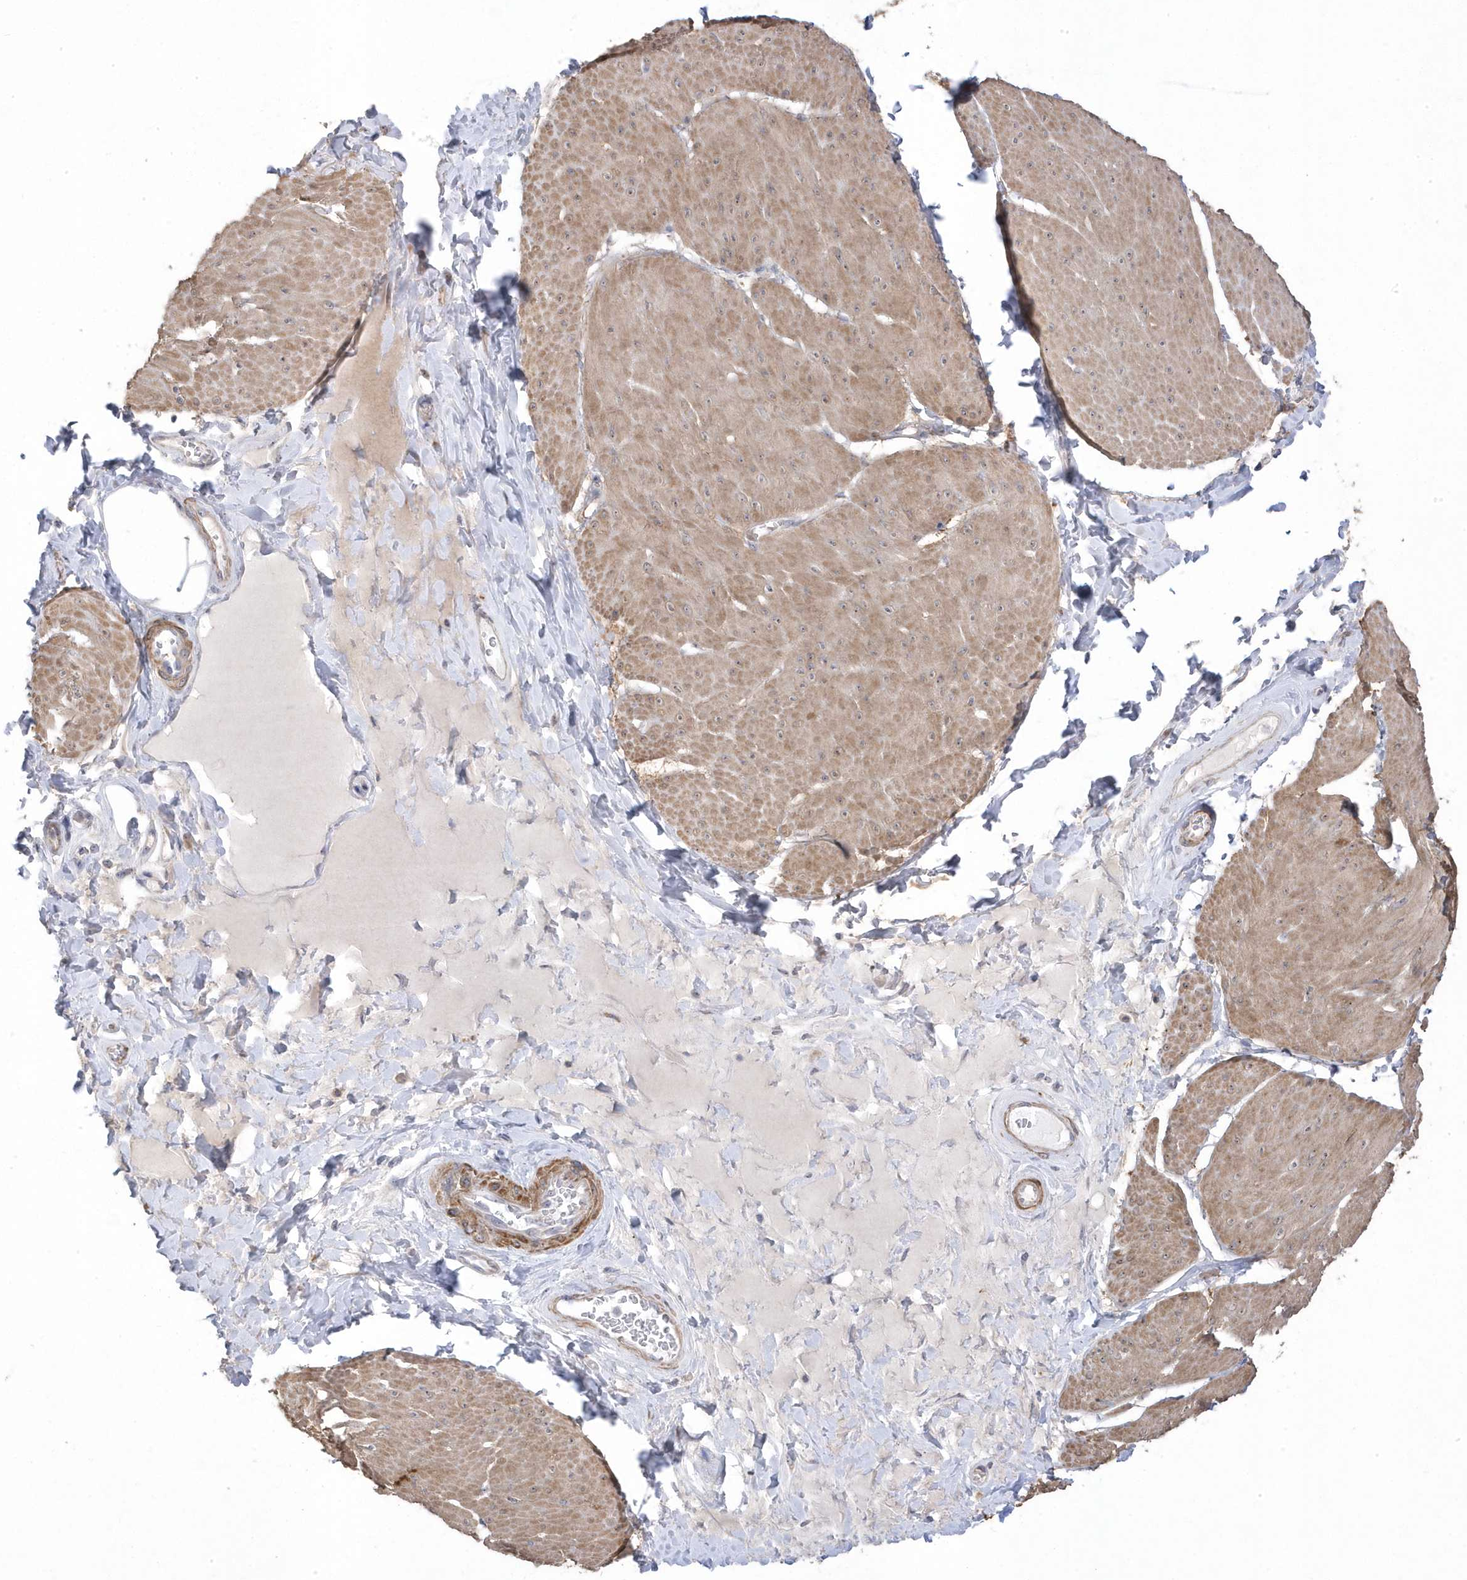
{"staining": {"intensity": "moderate", "quantity": ">75%", "location": "cytoplasmic/membranous"}, "tissue": "smooth muscle", "cell_type": "Smooth muscle cells", "image_type": "normal", "snomed": [{"axis": "morphology", "description": "Urothelial carcinoma, High grade"}, {"axis": "topography", "description": "Urinary bladder"}], "caption": "A high-resolution photomicrograph shows IHC staining of unremarkable smooth muscle, which exhibits moderate cytoplasmic/membranous expression in about >75% of smooth muscle cells.", "gene": "GTPBP6", "patient": {"sex": "male", "age": 46}}